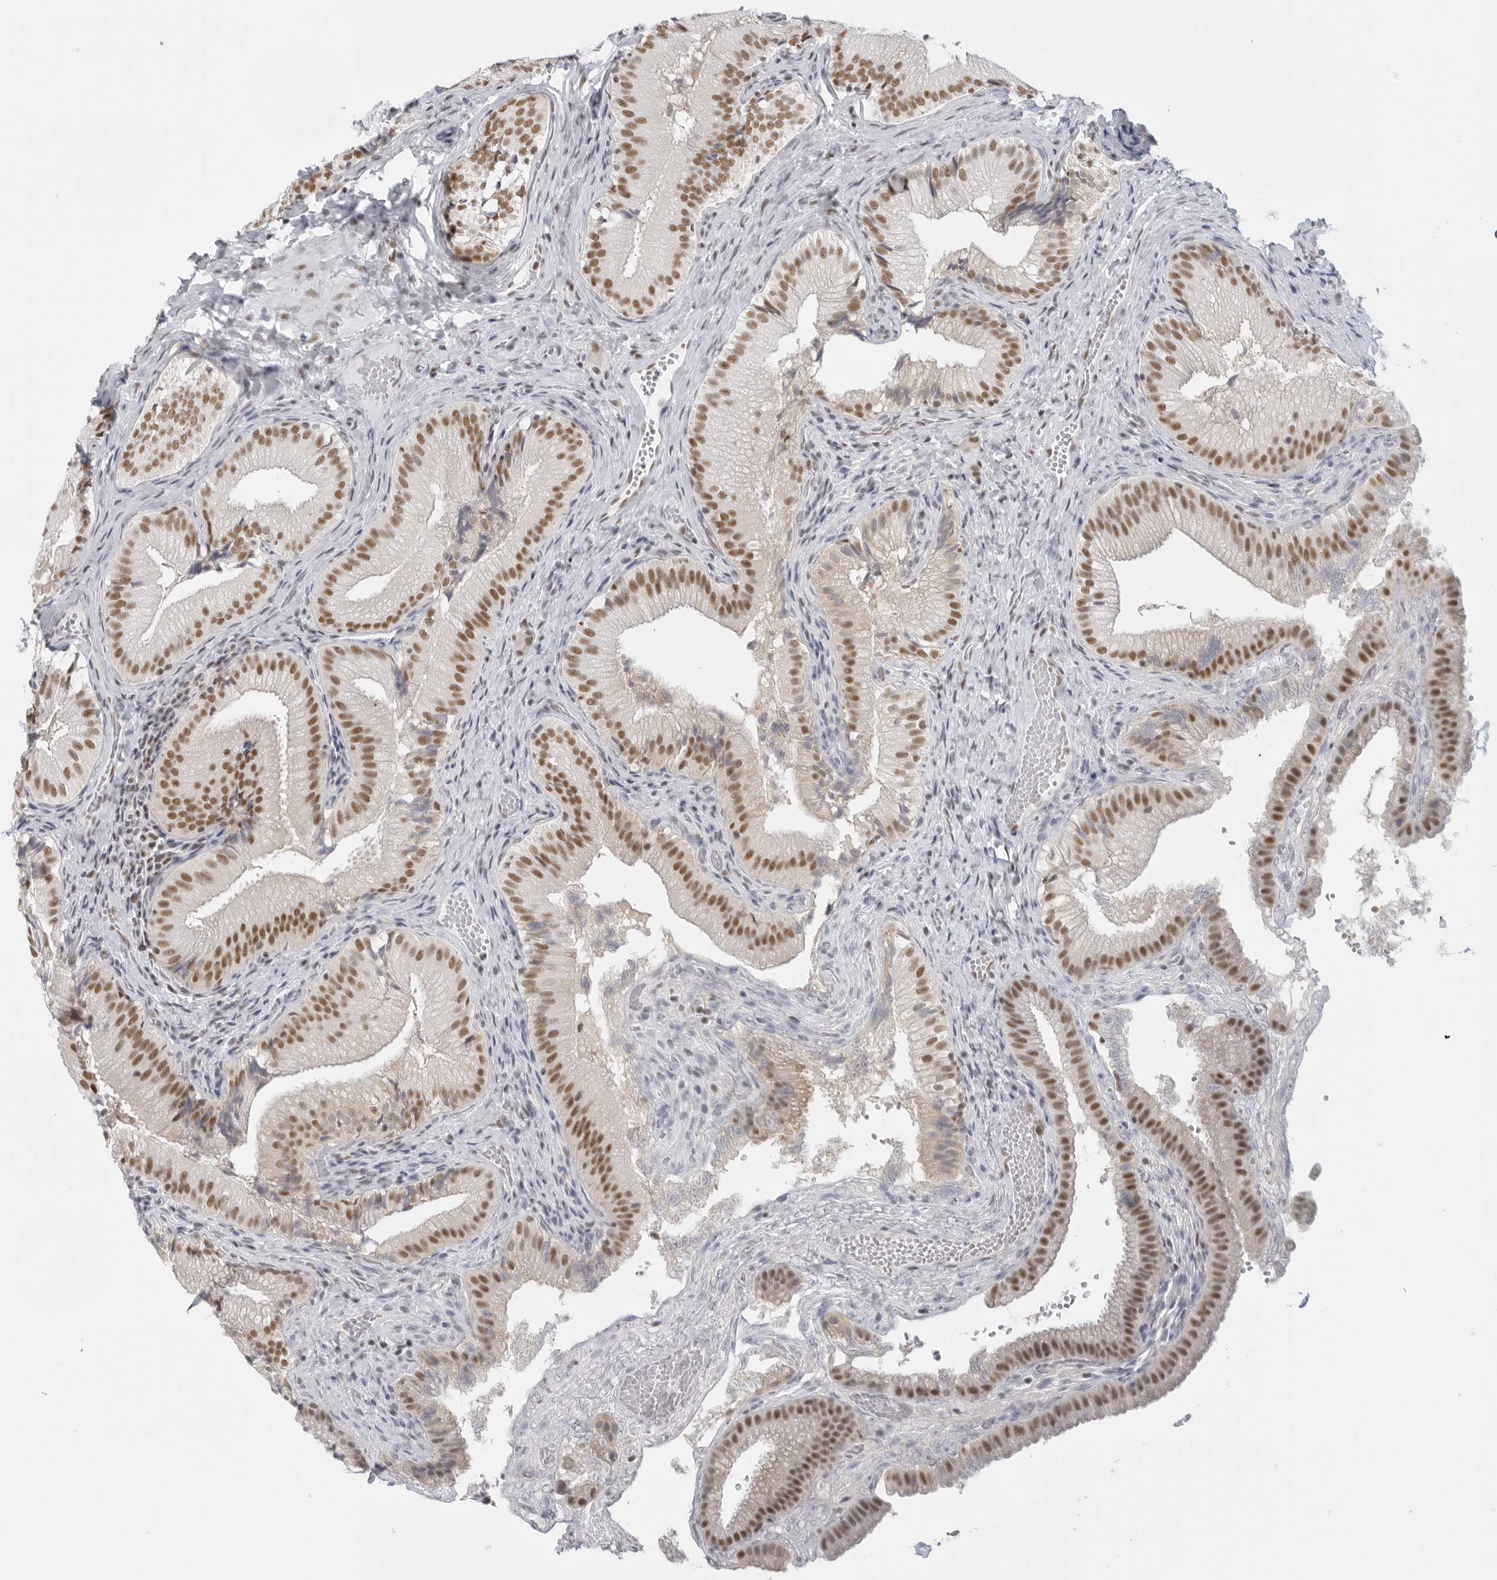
{"staining": {"intensity": "moderate", "quantity": "25%-75%", "location": "nuclear"}, "tissue": "gallbladder", "cell_type": "Glandular cells", "image_type": "normal", "snomed": [{"axis": "morphology", "description": "Normal tissue, NOS"}, {"axis": "topography", "description": "Gallbladder"}], "caption": "High-power microscopy captured an immunohistochemistry histopathology image of unremarkable gallbladder, revealing moderate nuclear expression in about 25%-75% of glandular cells.", "gene": "RPA2", "patient": {"sex": "female", "age": 30}}